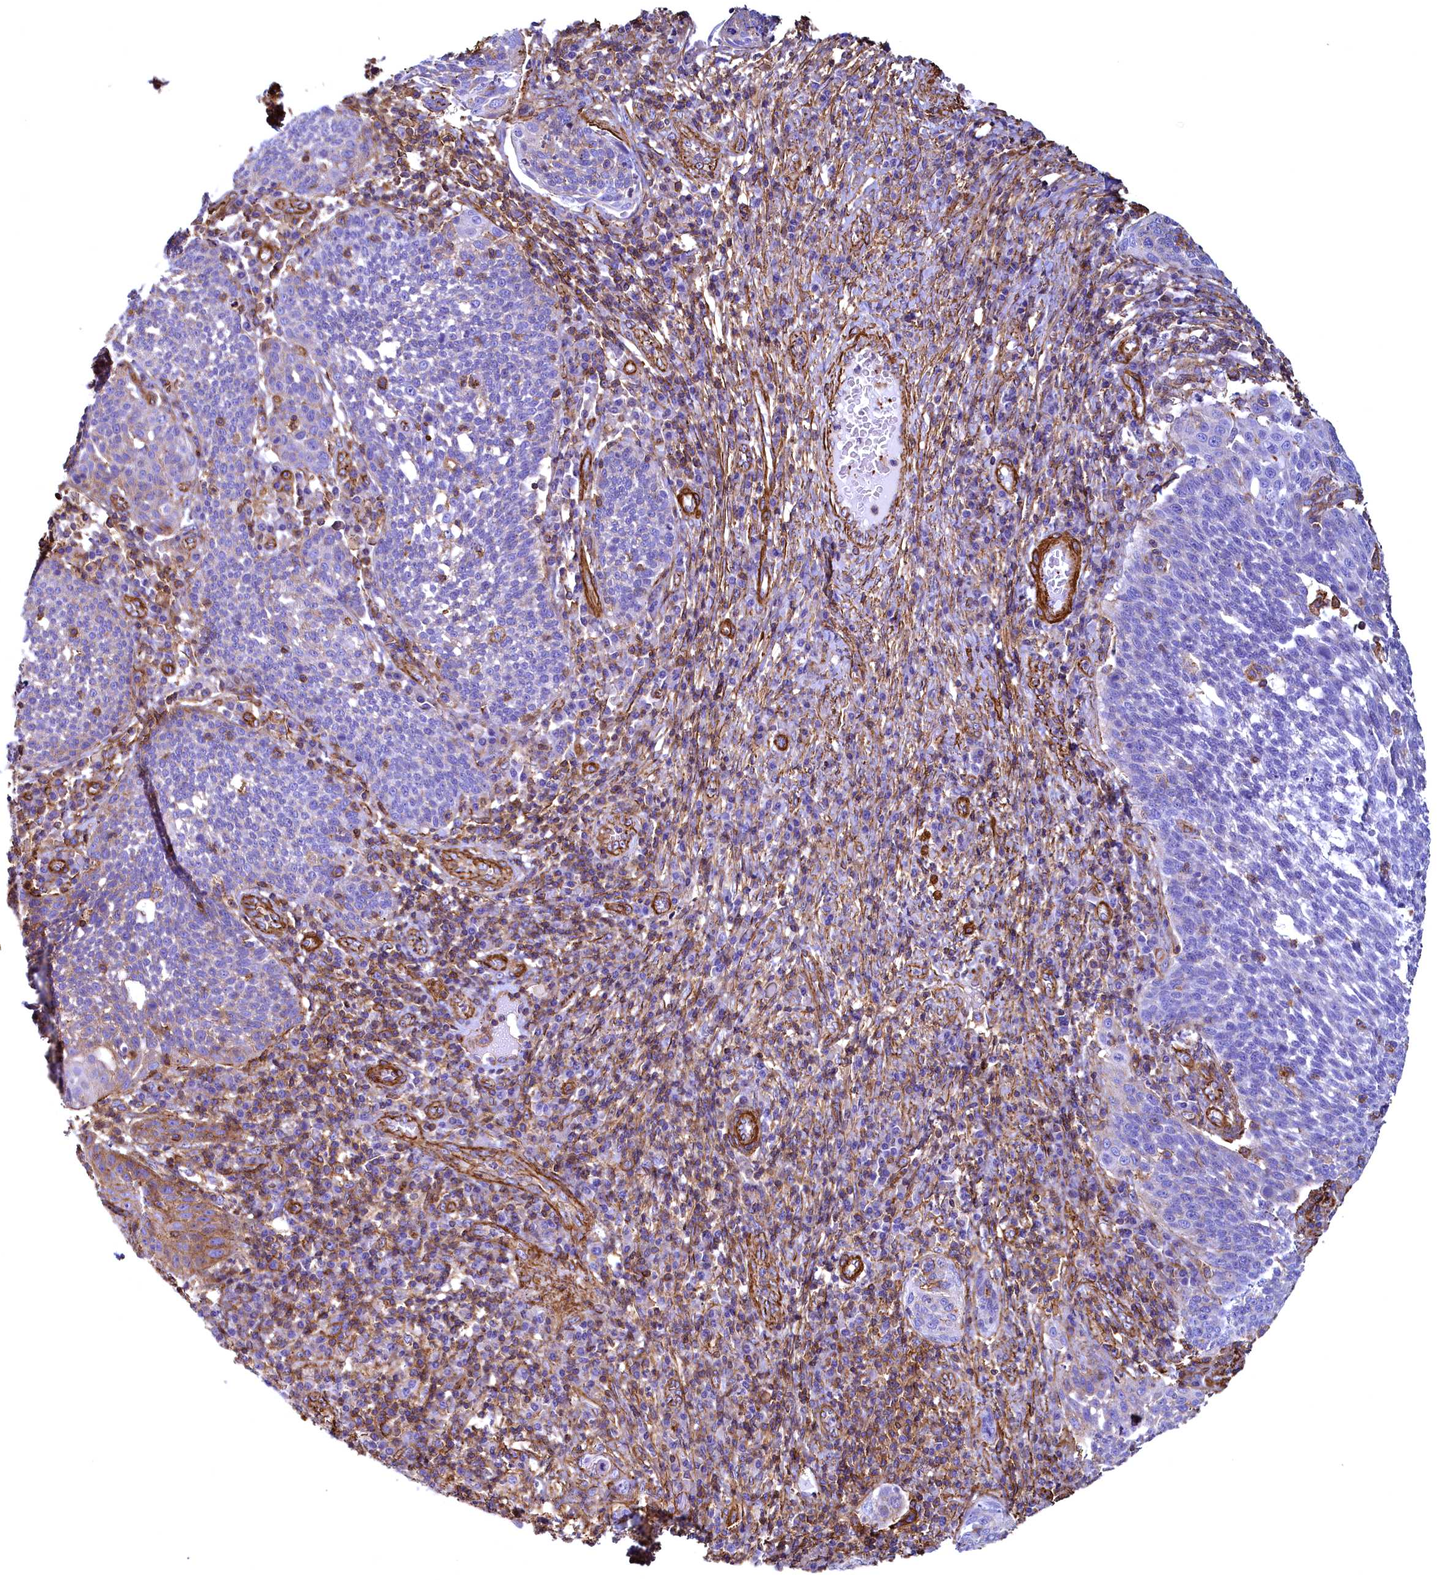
{"staining": {"intensity": "negative", "quantity": "none", "location": "none"}, "tissue": "cervical cancer", "cell_type": "Tumor cells", "image_type": "cancer", "snomed": [{"axis": "morphology", "description": "Squamous cell carcinoma, NOS"}, {"axis": "topography", "description": "Cervix"}], "caption": "There is no significant positivity in tumor cells of cervical cancer (squamous cell carcinoma).", "gene": "THBS1", "patient": {"sex": "female", "age": 34}}